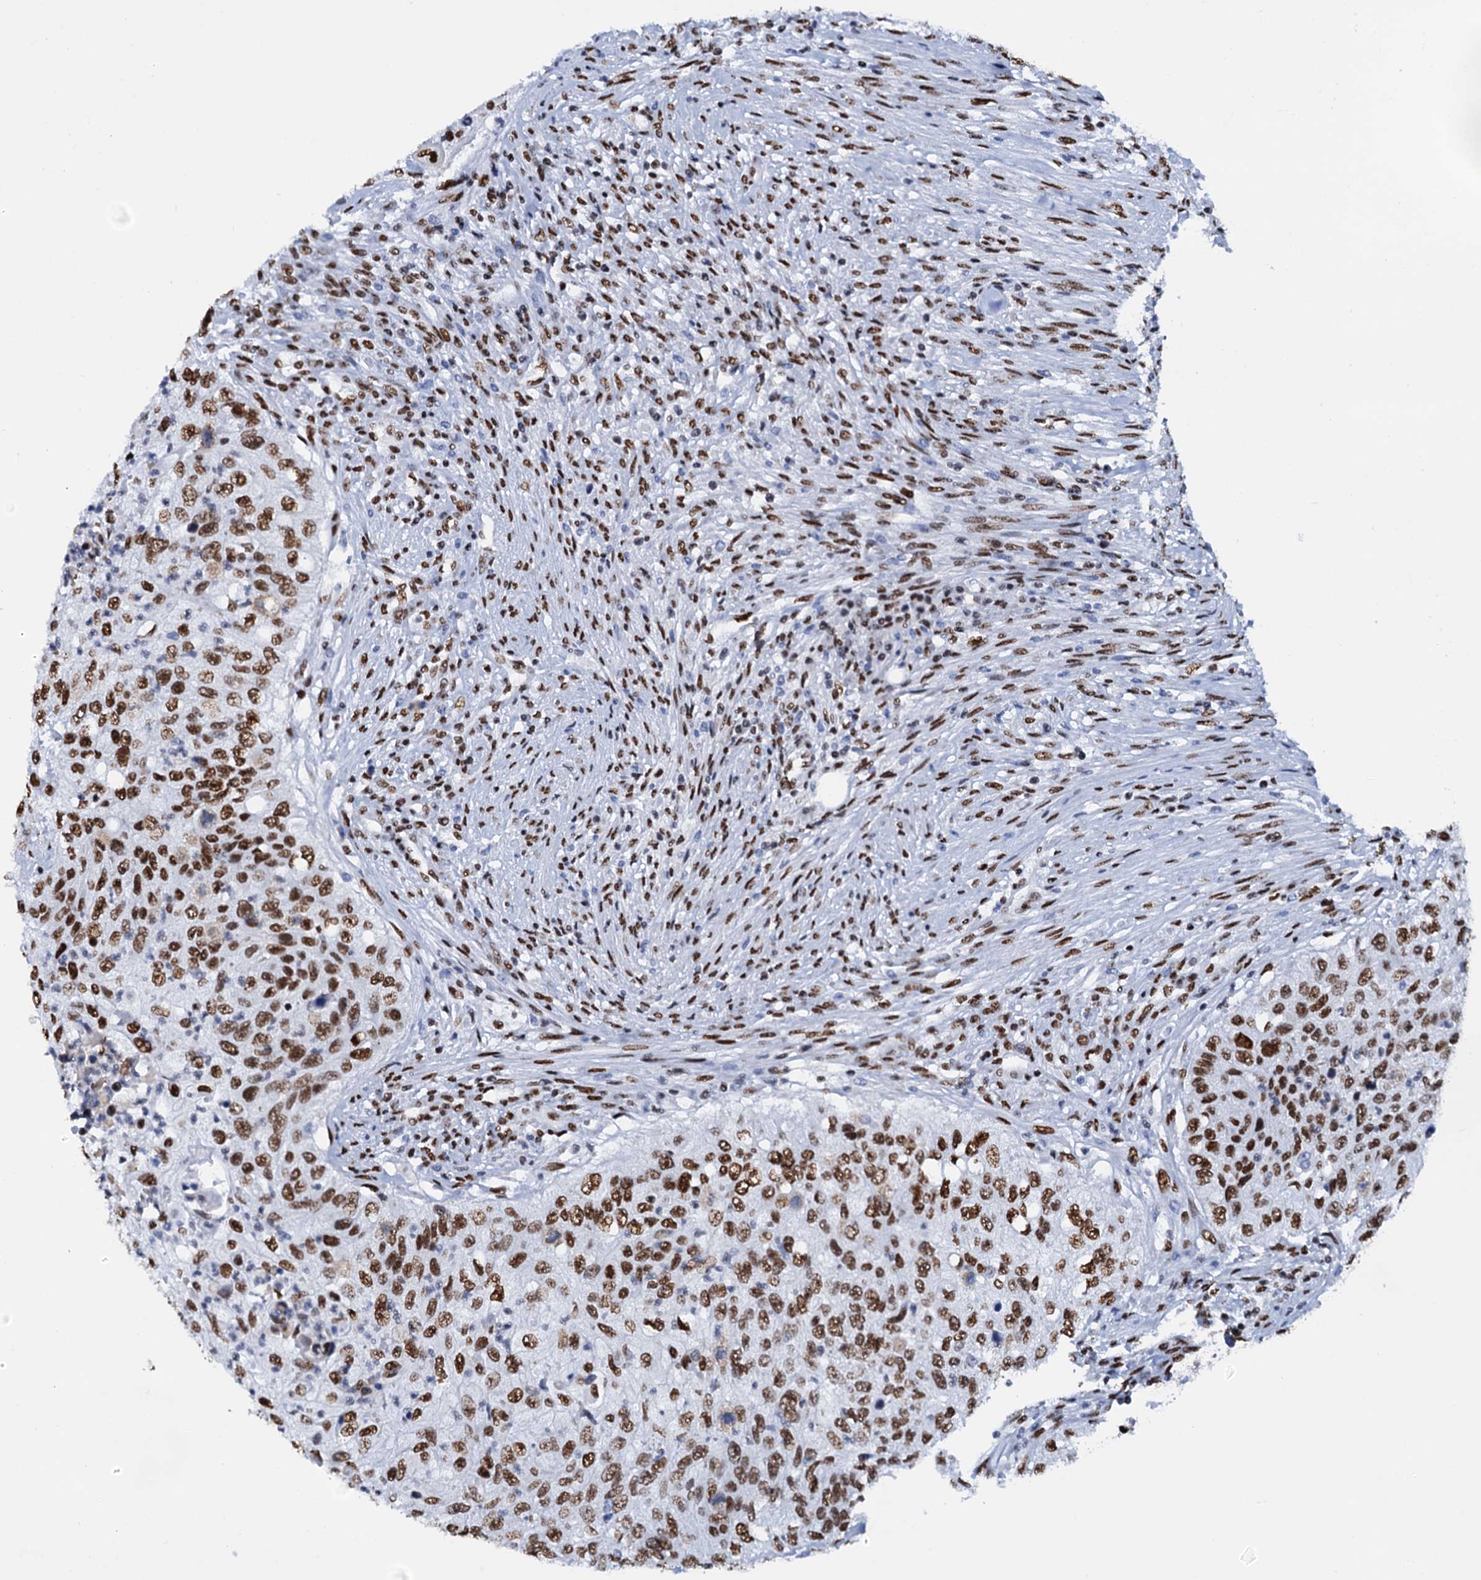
{"staining": {"intensity": "strong", "quantity": ">75%", "location": "nuclear"}, "tissue": "urothelial cancer", "cell_type": "Tumor cells", "image_type": "cancer", "snomed": [{"axis": "morphology", "description": "Urothelial carcinoma, High grade"}, {"axis": "topography", "description": "Urinary bladder"}], "caption": "Human high-grade urothelial carcinoma stained for a protein (brown) reveals strong nuclear positive expression in about >75% of tumor cells.", "gene": "SLTM", "patient": {"sex": "female", "age": 60}}